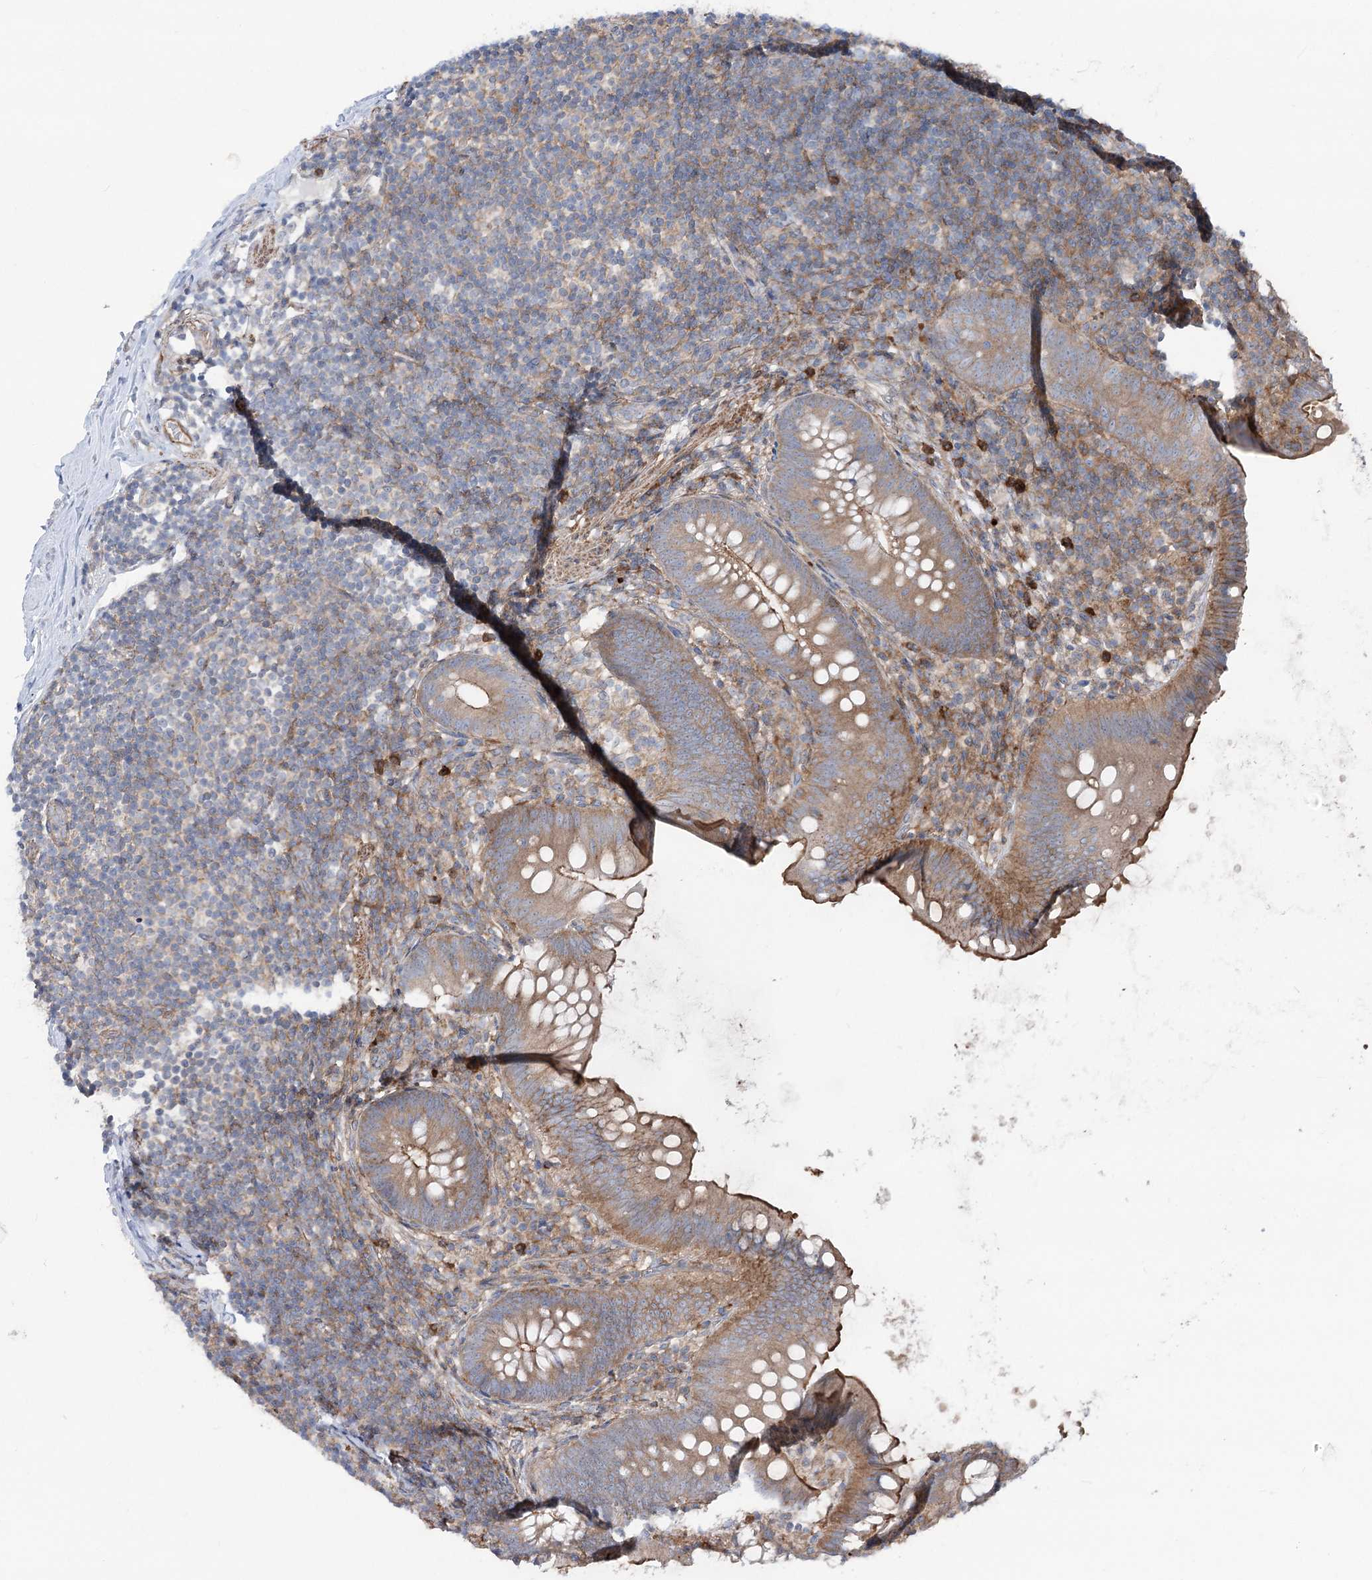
{"staining": {"intensity": "weak", "quantity": "25%-75%", "location": "cytoplasmic/membranous"}, "tissue": "appendix", "cell_type": "Glandular cells", "image_type": "normal", "snomed": [{"axis": "morphology", "description": "Normal tissue, NOS"}, {"axis": "topography", "description": "Appendix"}], "caption": "A brown stain labels weak cytoplasmic/membranous expression of a protein in glandular cells of benign human appendix.", "gene": "LARP1B", "patient": {"sex": "female", "age": 62}}